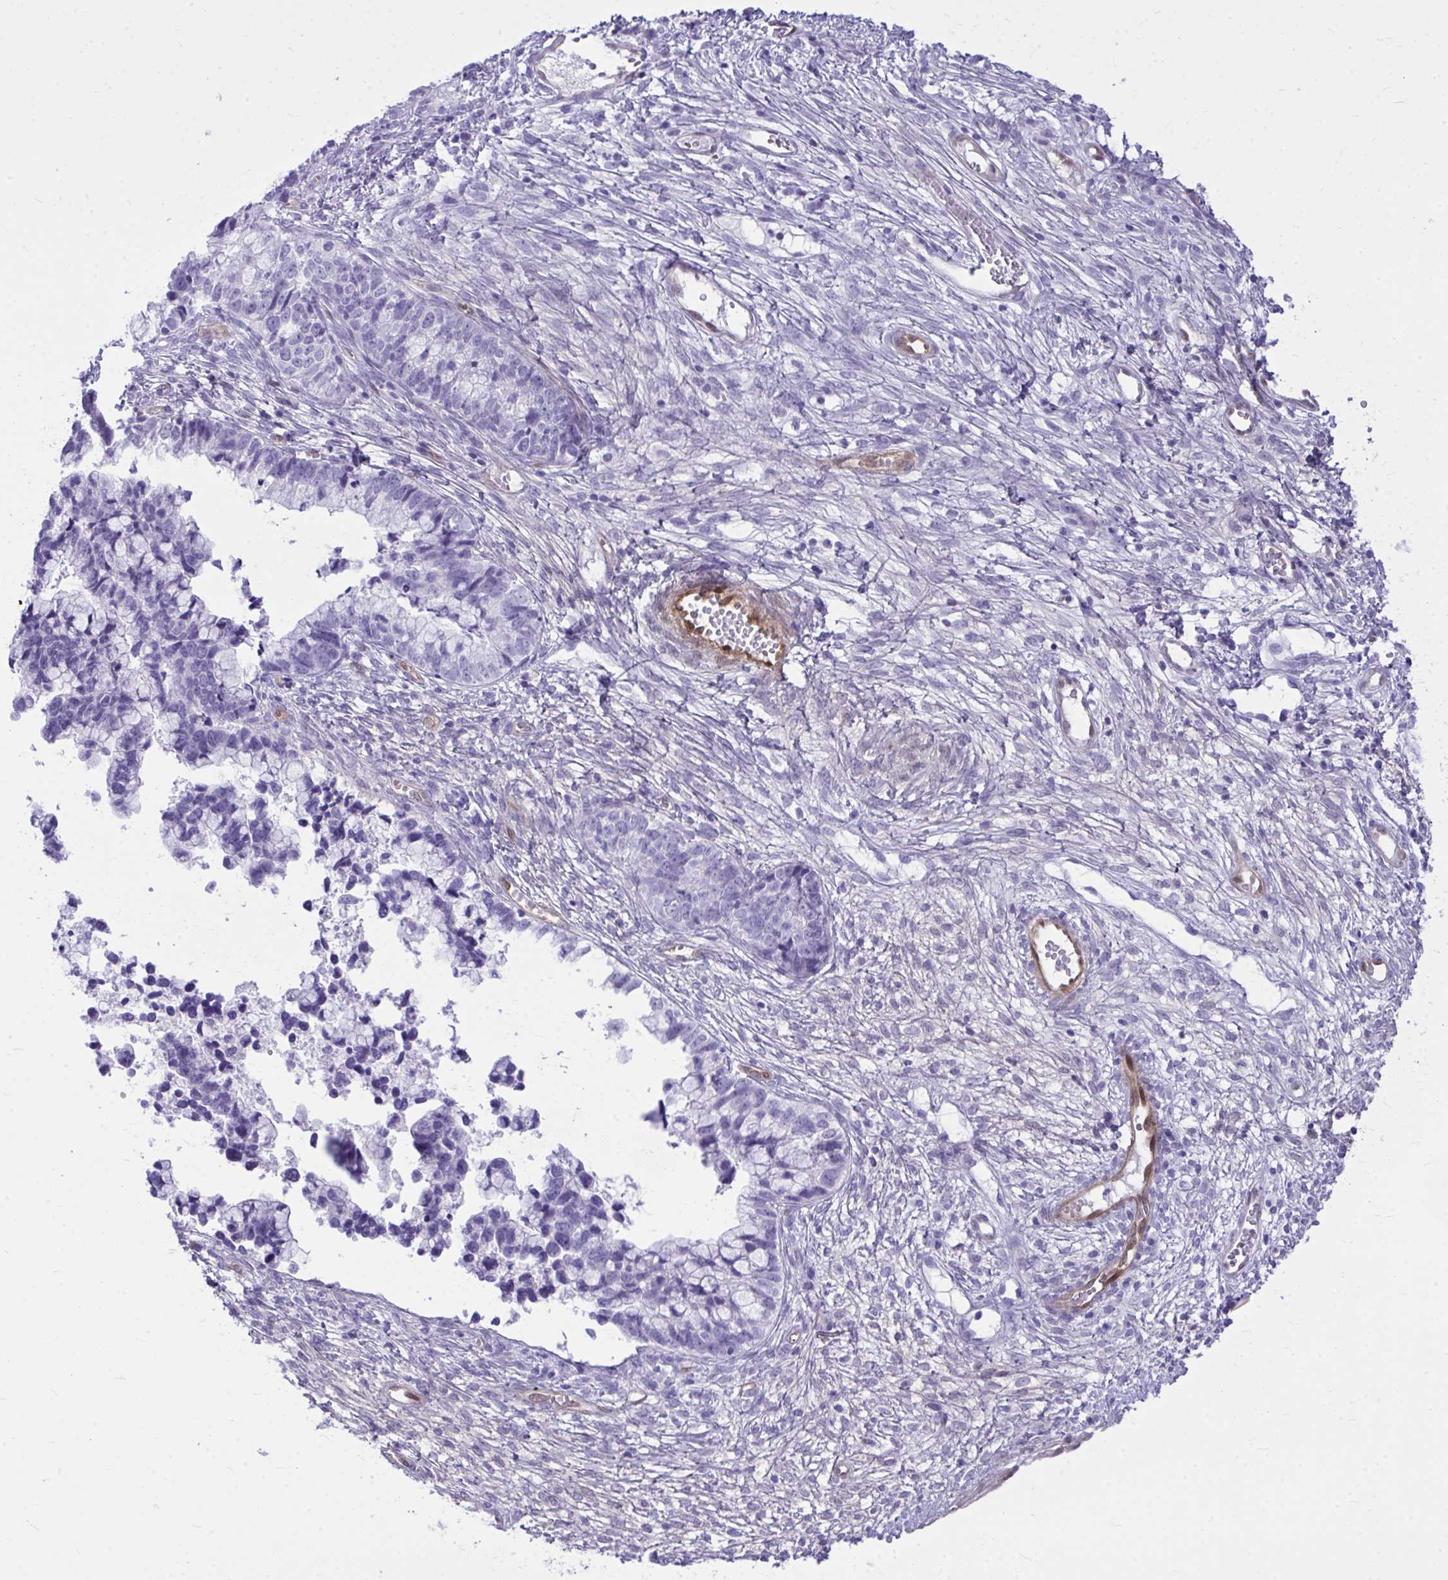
{"staining": {"intensity": "negative", "quantity": "none", "location": "none"}, "tissue": "cervical cancer", "cell_type": "Tumor cells", "image_type": "cancer", "snomed": [{"axis": "morphology", "description": "Adenocarcinoma, NOS"}, {"axis": "topography", "description": "Cervix"}], "caption": "Cervical cancer (adenocarcinoma) was stained to show a protein in brown. There is no significant staining in tumor cells.", "gene": "LIMS2", "patient": {"sex": "female", "age": 44}}